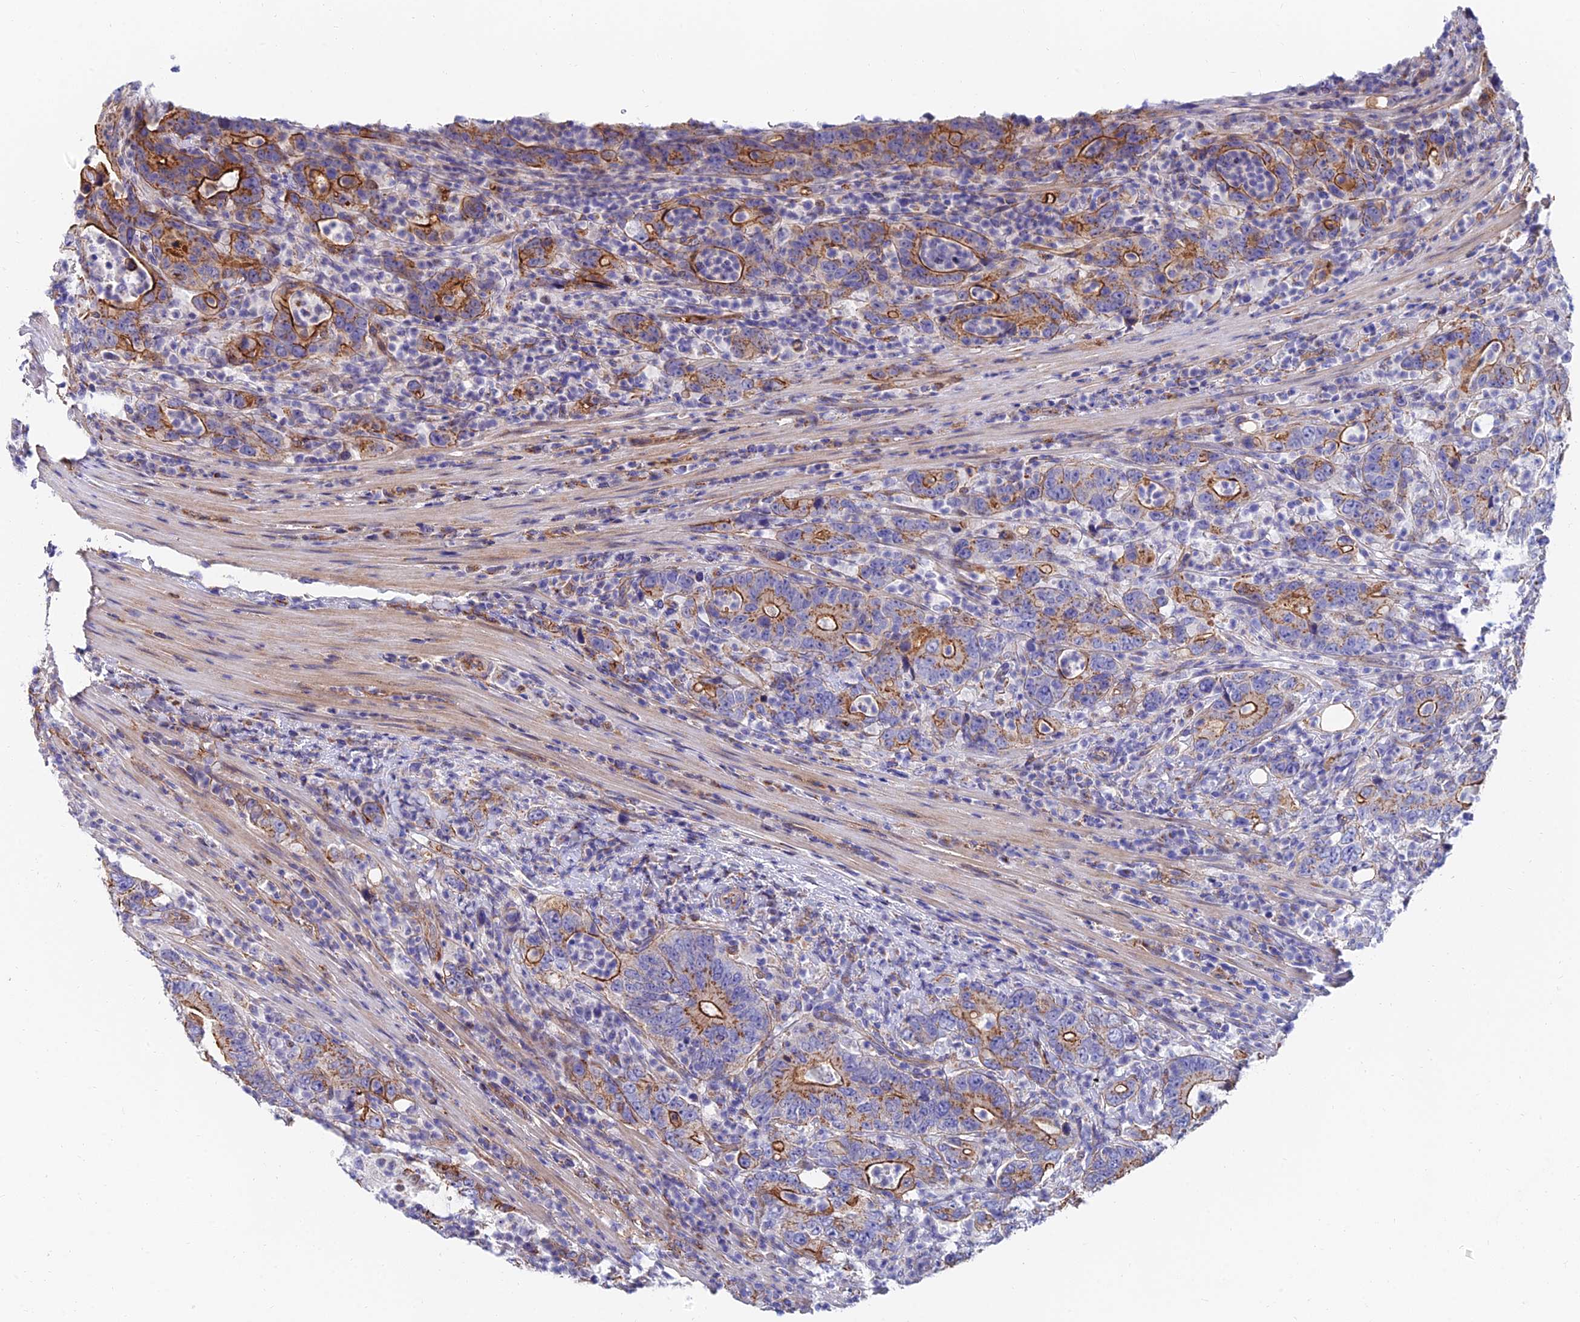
{"staining": {"intensity": "moderate", "quantity": "25%-75%", "location": "cytoplasmic/membranous"}, "tissue": "colorectal cancer", "cell_type": "Tumor cells", "image_type": "cancer", "snomed": [{"axis": "morphology", "description": "Adenocarcinoma, NOS"}, {"axis": "topography", "description": "Colon"}], "caption": "Immunohistochemistry (DAB) staining of adenocarcinoma (colorectal) shows moderate cytoplasmic/membranous protein staining in about 25%-75% of tumor cells.", "gene": "ADGRF3", "patient": {"sex": "female", "age": 75}}